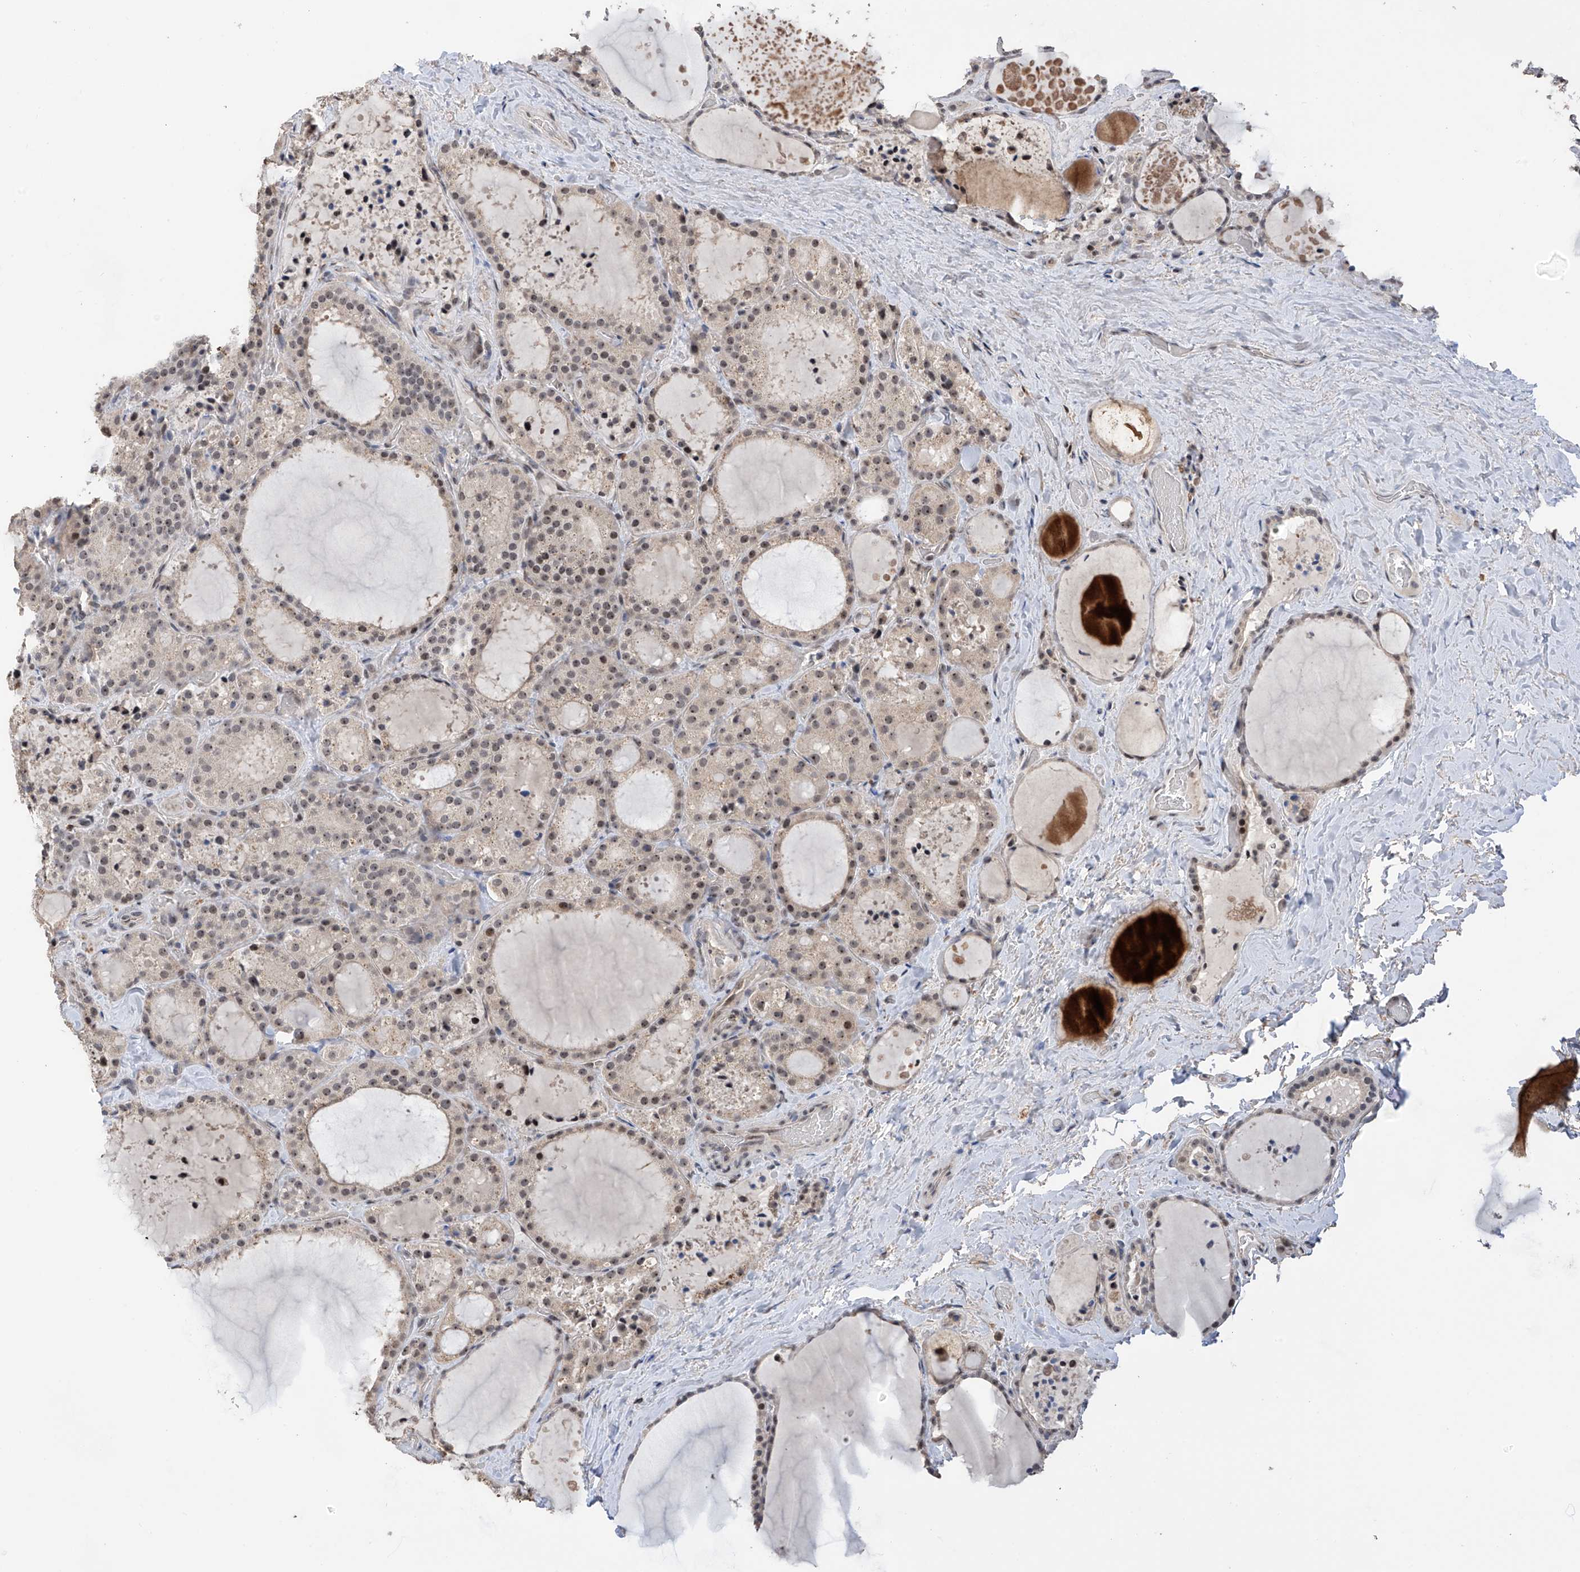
{"staining": {"intensity": "weak", "quantity": "<25%", "location": "nuclear"}, "tissue": "thyroid cancer", "cell_type": "Tumor cells", "image_type": "cancer", "snomed": [{"axis": "morphology", "description": "Papillary adenocarcinoma, NOS"}, {"axis": "topography", "description": "Thyroid gland"}], "caption": "Tumor cells are negative for brown protein staining in thyroid cancer (papillary adenocarcinoma).", "gene": "C1orf131", "patient": {"sex": "male", "age": 77}}